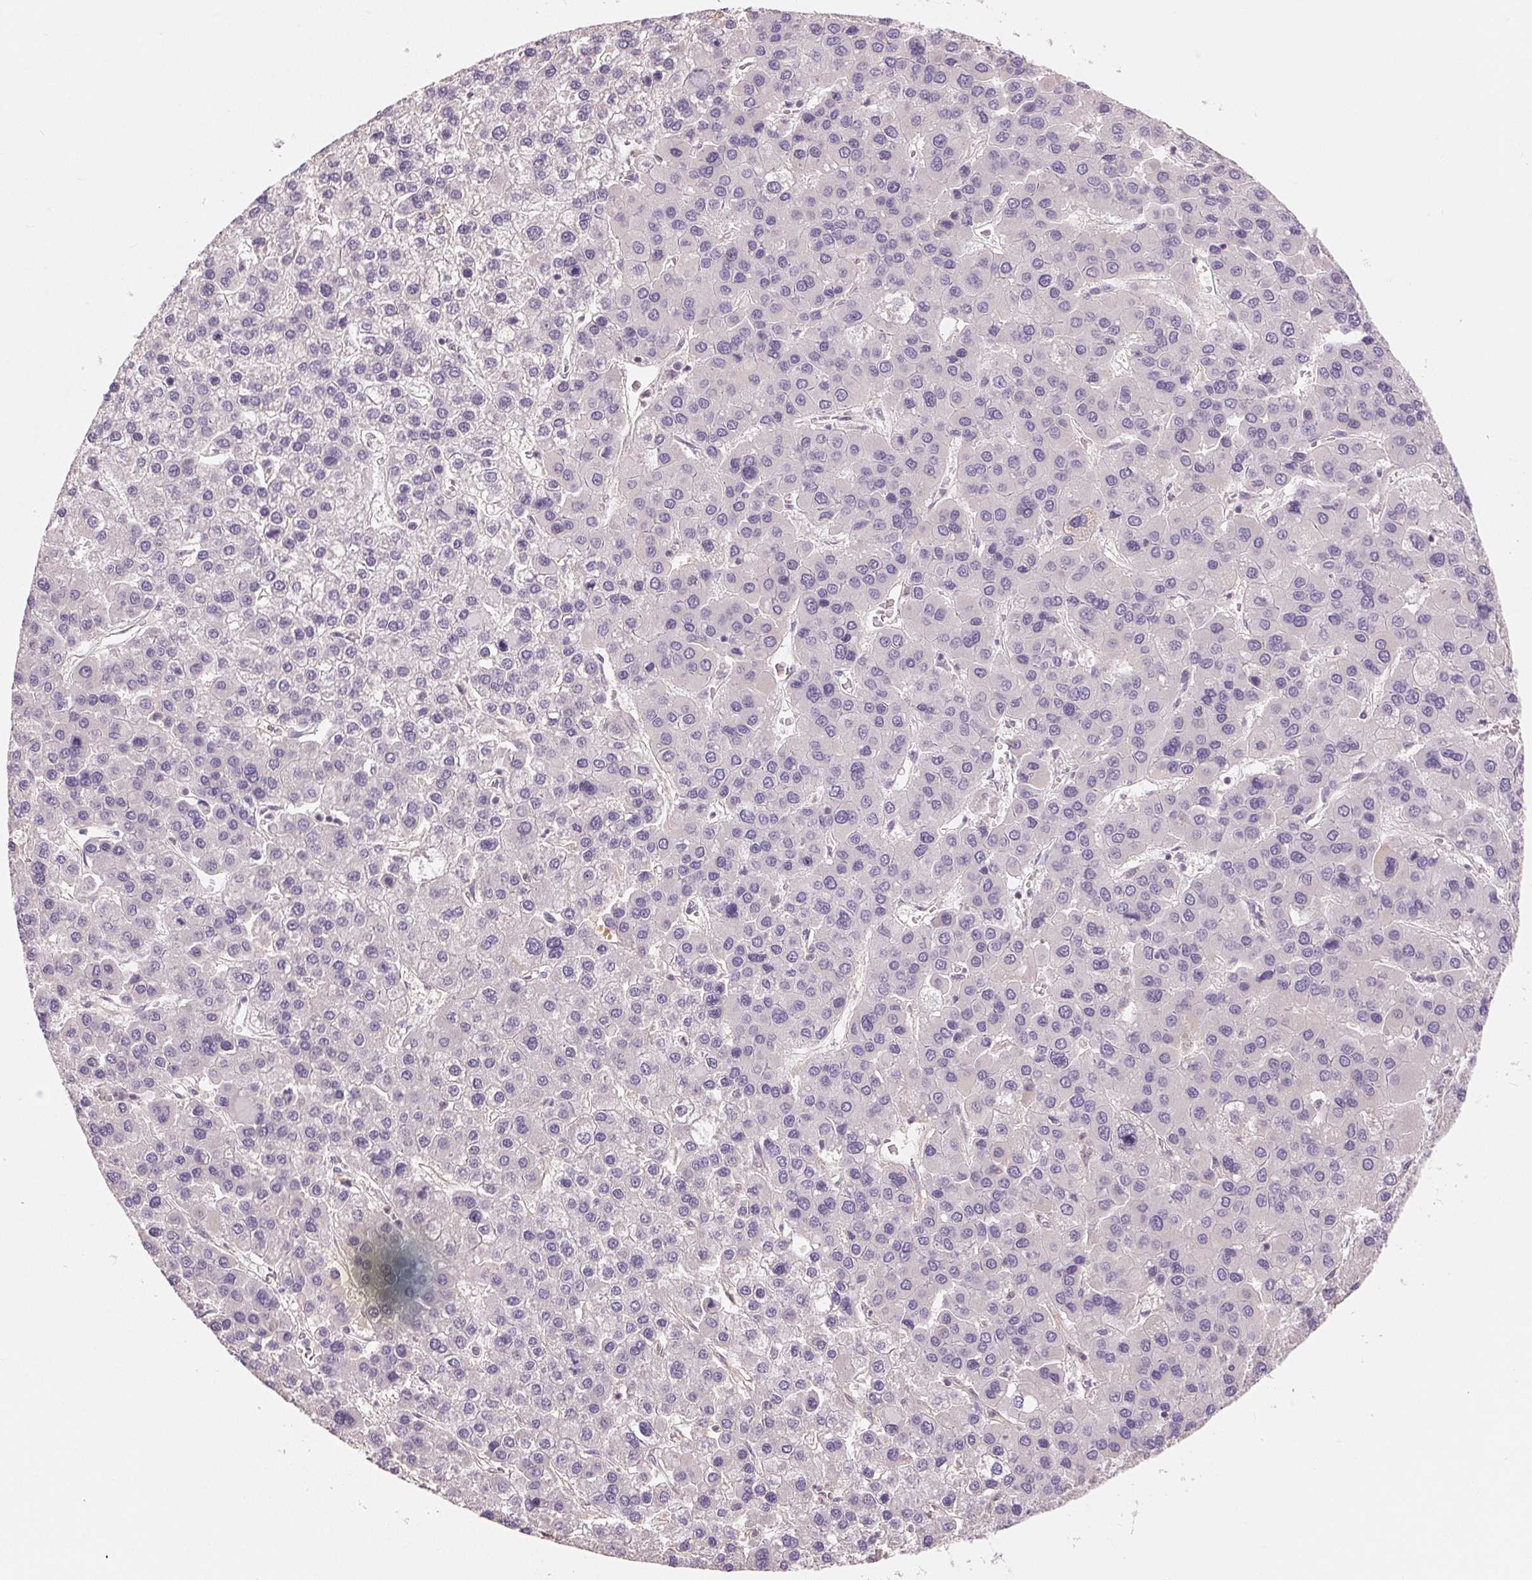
{"staining": {"intensity": "moderate", "quantity": "25%-75%", "location": "cytoplasmic/membranous"}, "tissue": "liver cancer", "cell_type": "Tumor cells", "image_type": "cancer", "snomed": [{"axis": "morphology", "description": "Carcinoma, Hepatocellular, NOS"}, {"axis": "topography", "description": "Liver"}], "caption": "The micrograph displays immunohistochemical staining of liver cancer (hepatocellular carcinoma). There is moderate cytoplasmic/membranous positivity is identified in approximately 25%-75% of tumor cells. The staining was performed using DAB (3,3'-diaminobenzidine) to visualize the protein expression in brown, while the nuclei were stained in blue with hematoxylin (Magnification: 20x).", "gene": "AQP8", "patient": {"sex": "female", "age": 41}}